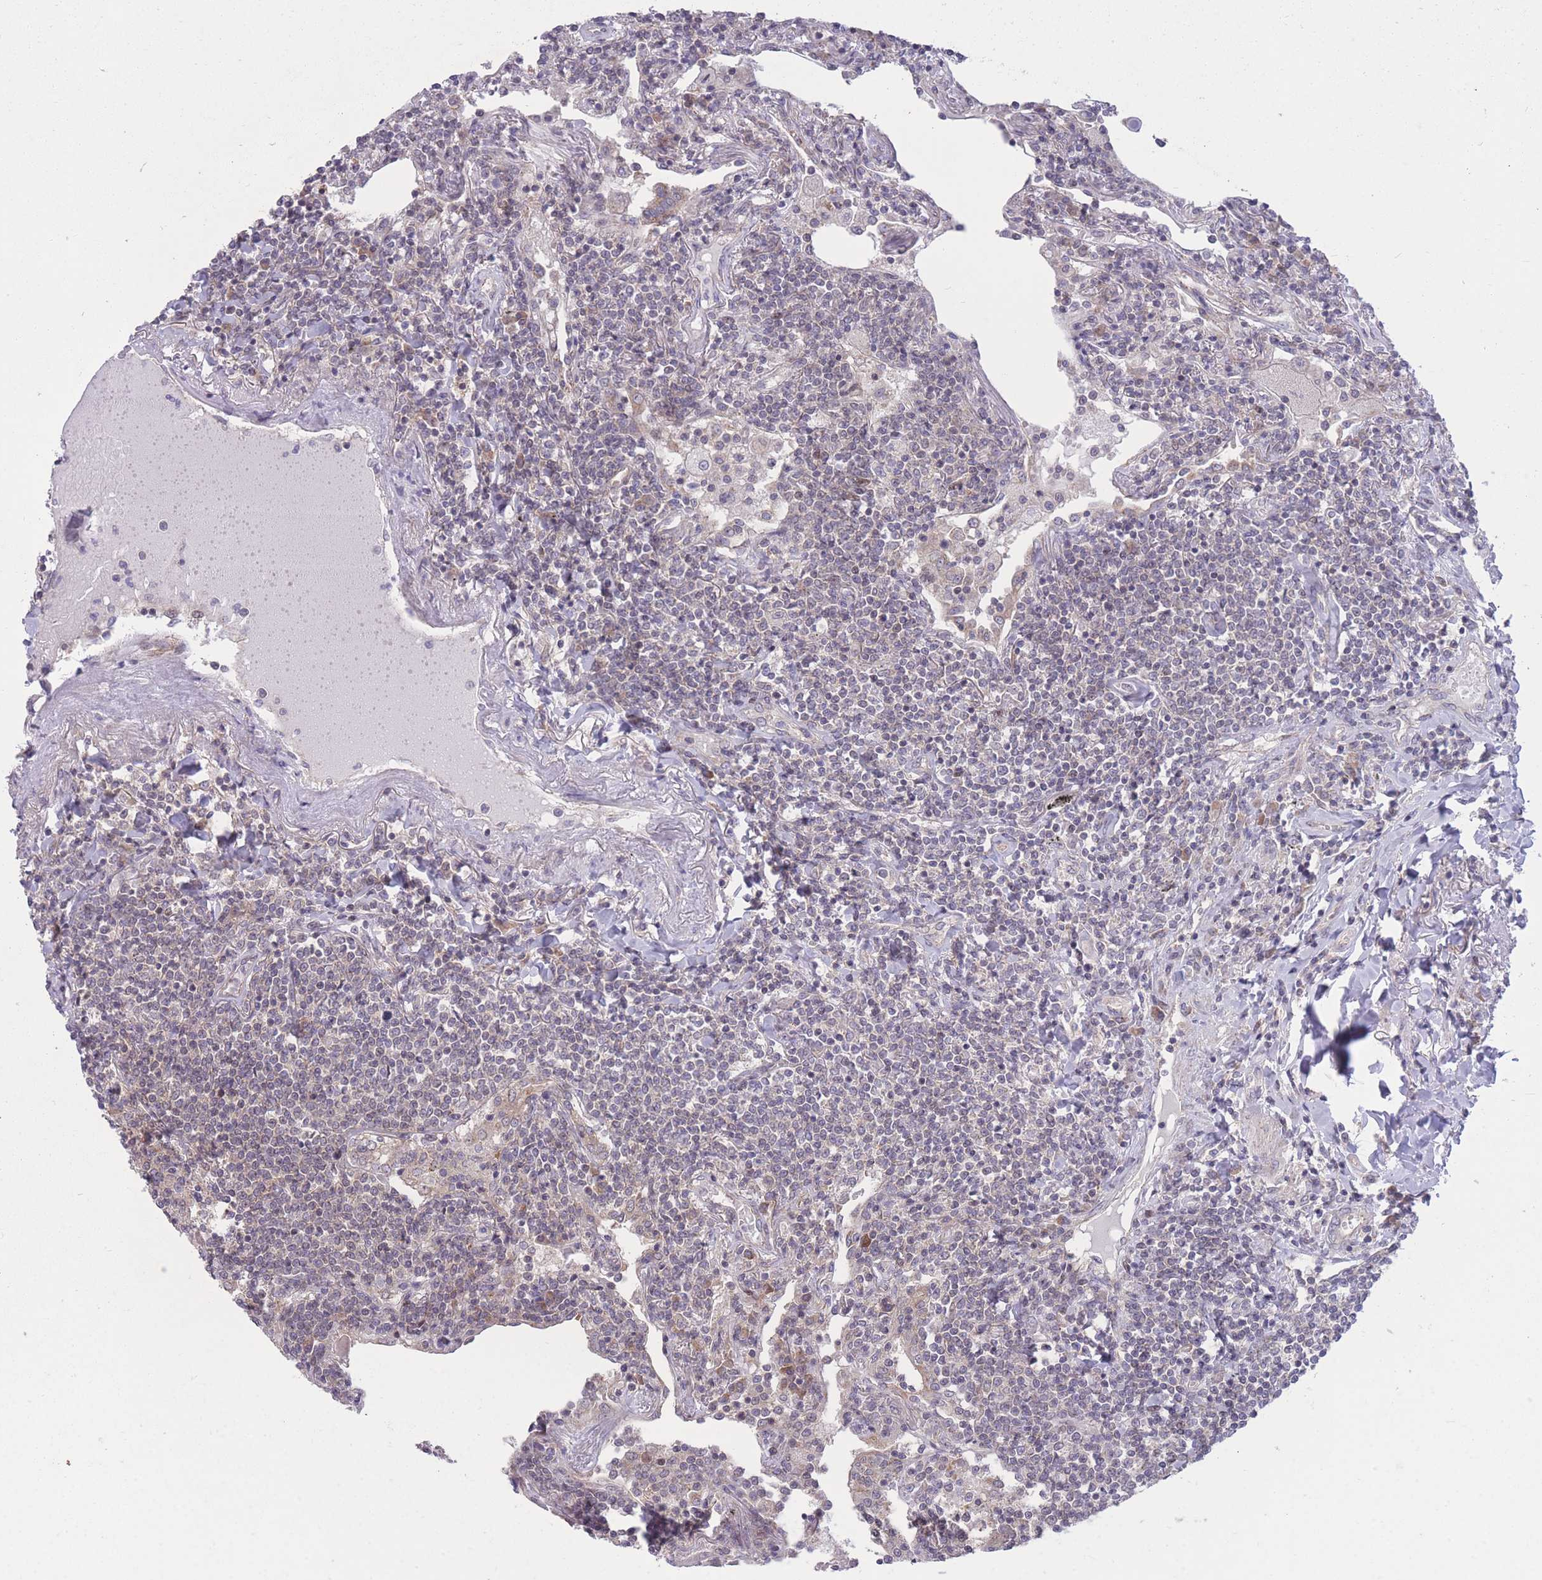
{"staining": {"intensity": "negative", "quantity": "none", "location": "none"}, "tissue": "lymphoma", "cell_type": "Tumor cells", "image_type": "cancer", "snomed": [{"axis": "morphology", "description": "Malignant lymphoma, non-Hodgkin's type, Low grade"}, {"axis": "topography", "description": "Lung"}], "caption": "Tumor cells show no significant protein expression in low-grade malignant lymphoma, non-Hodgkin's type.", "gene": "RIC8A", "patient": {"sex": "female", "age": 71}}